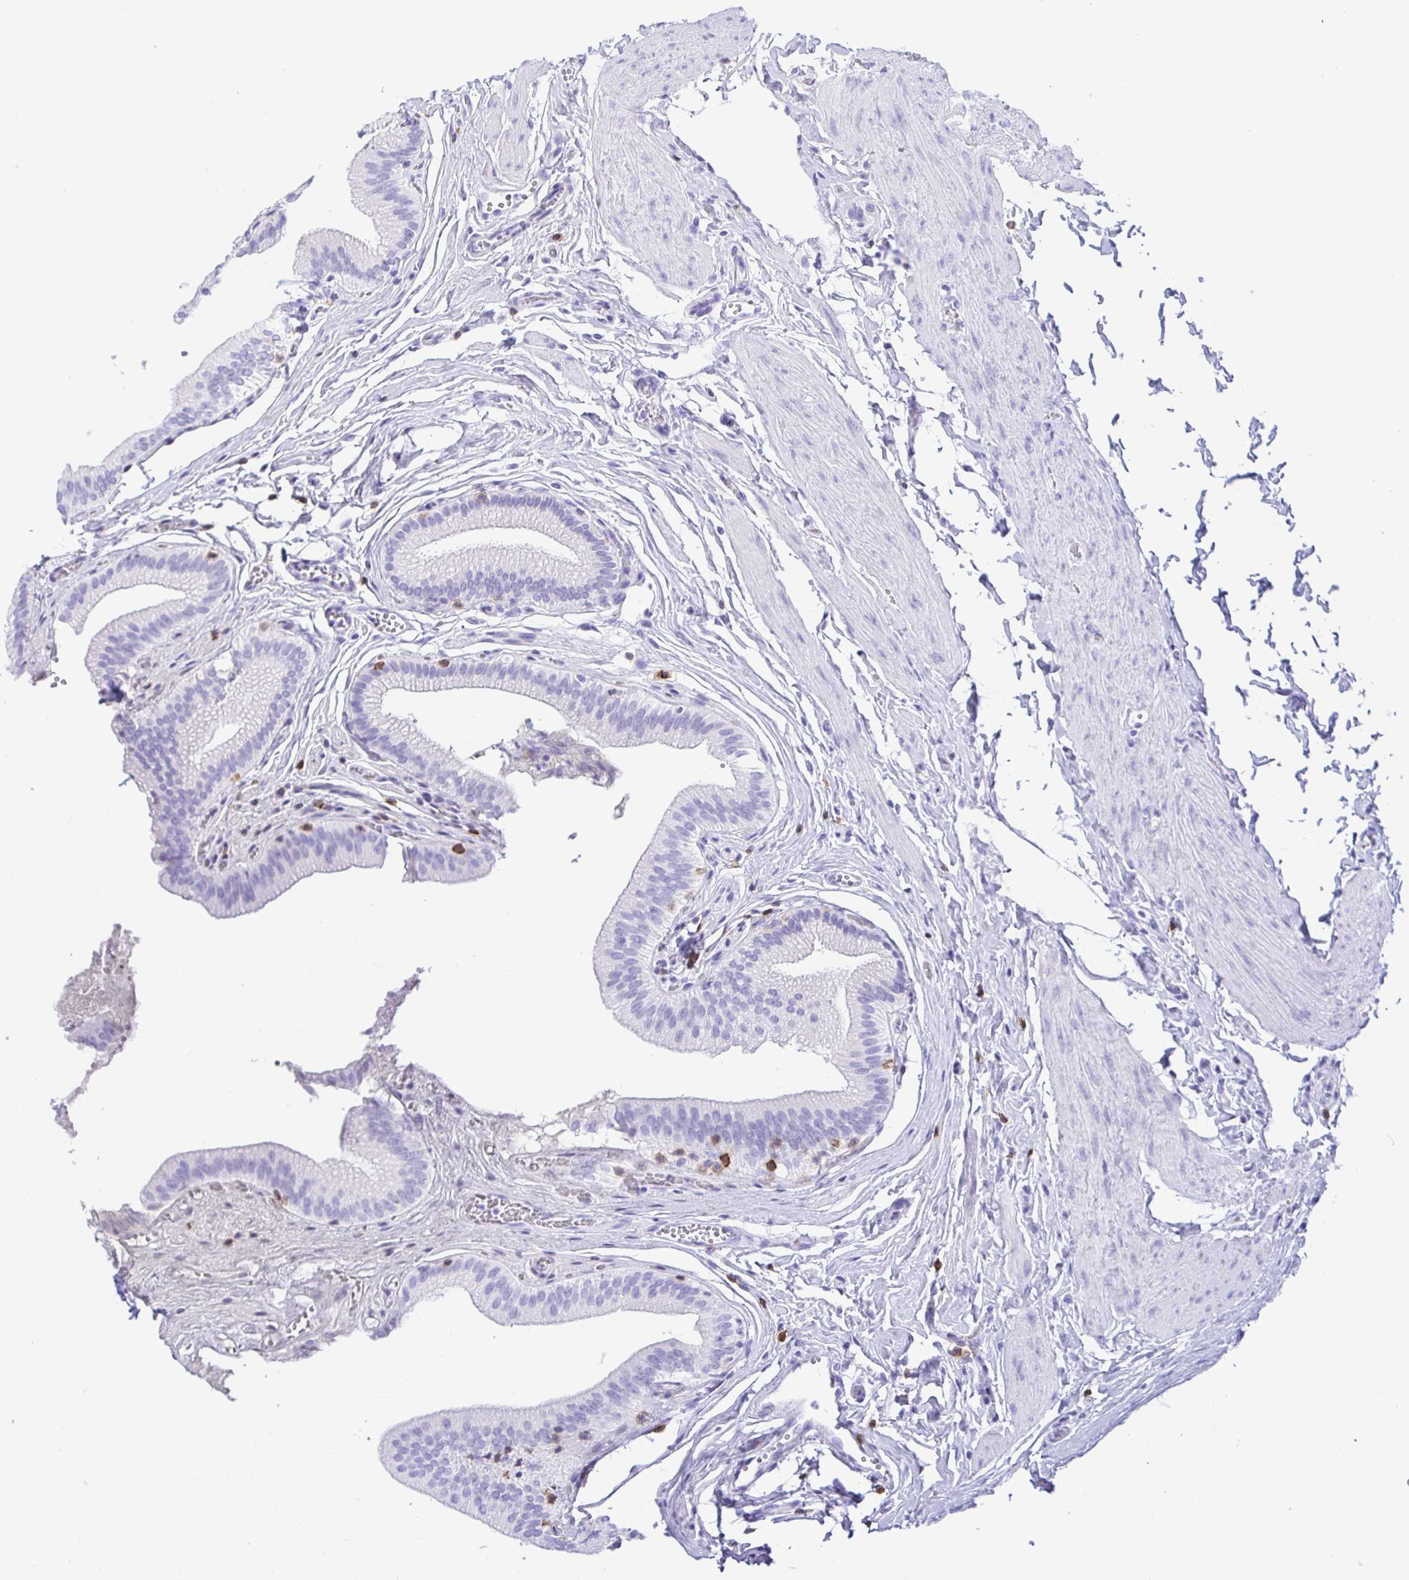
{"staining": {"intensity": "negative", "quantity": "none", "location": "none"}, "tissue": "gallbladder", "cell_type": "Glandular cells", "image_type": "normal", "snomed": [{"axis": "morphology", "description": "Normal tissue, NOS"}, {"axis": "topography", "description": "Gallbladder"}, {"axis": "topography", "description": "Peripheral nerve tissue"}], "caption": "Glandular cells show no significant staining in benign gallbladder. (Stains: DAB IHC with hematoxylin counter stain, Microscopy: brightfield microscopy at high magnification).", "gene": "CD5", "patient": {"sex": "male", "age": 17}}